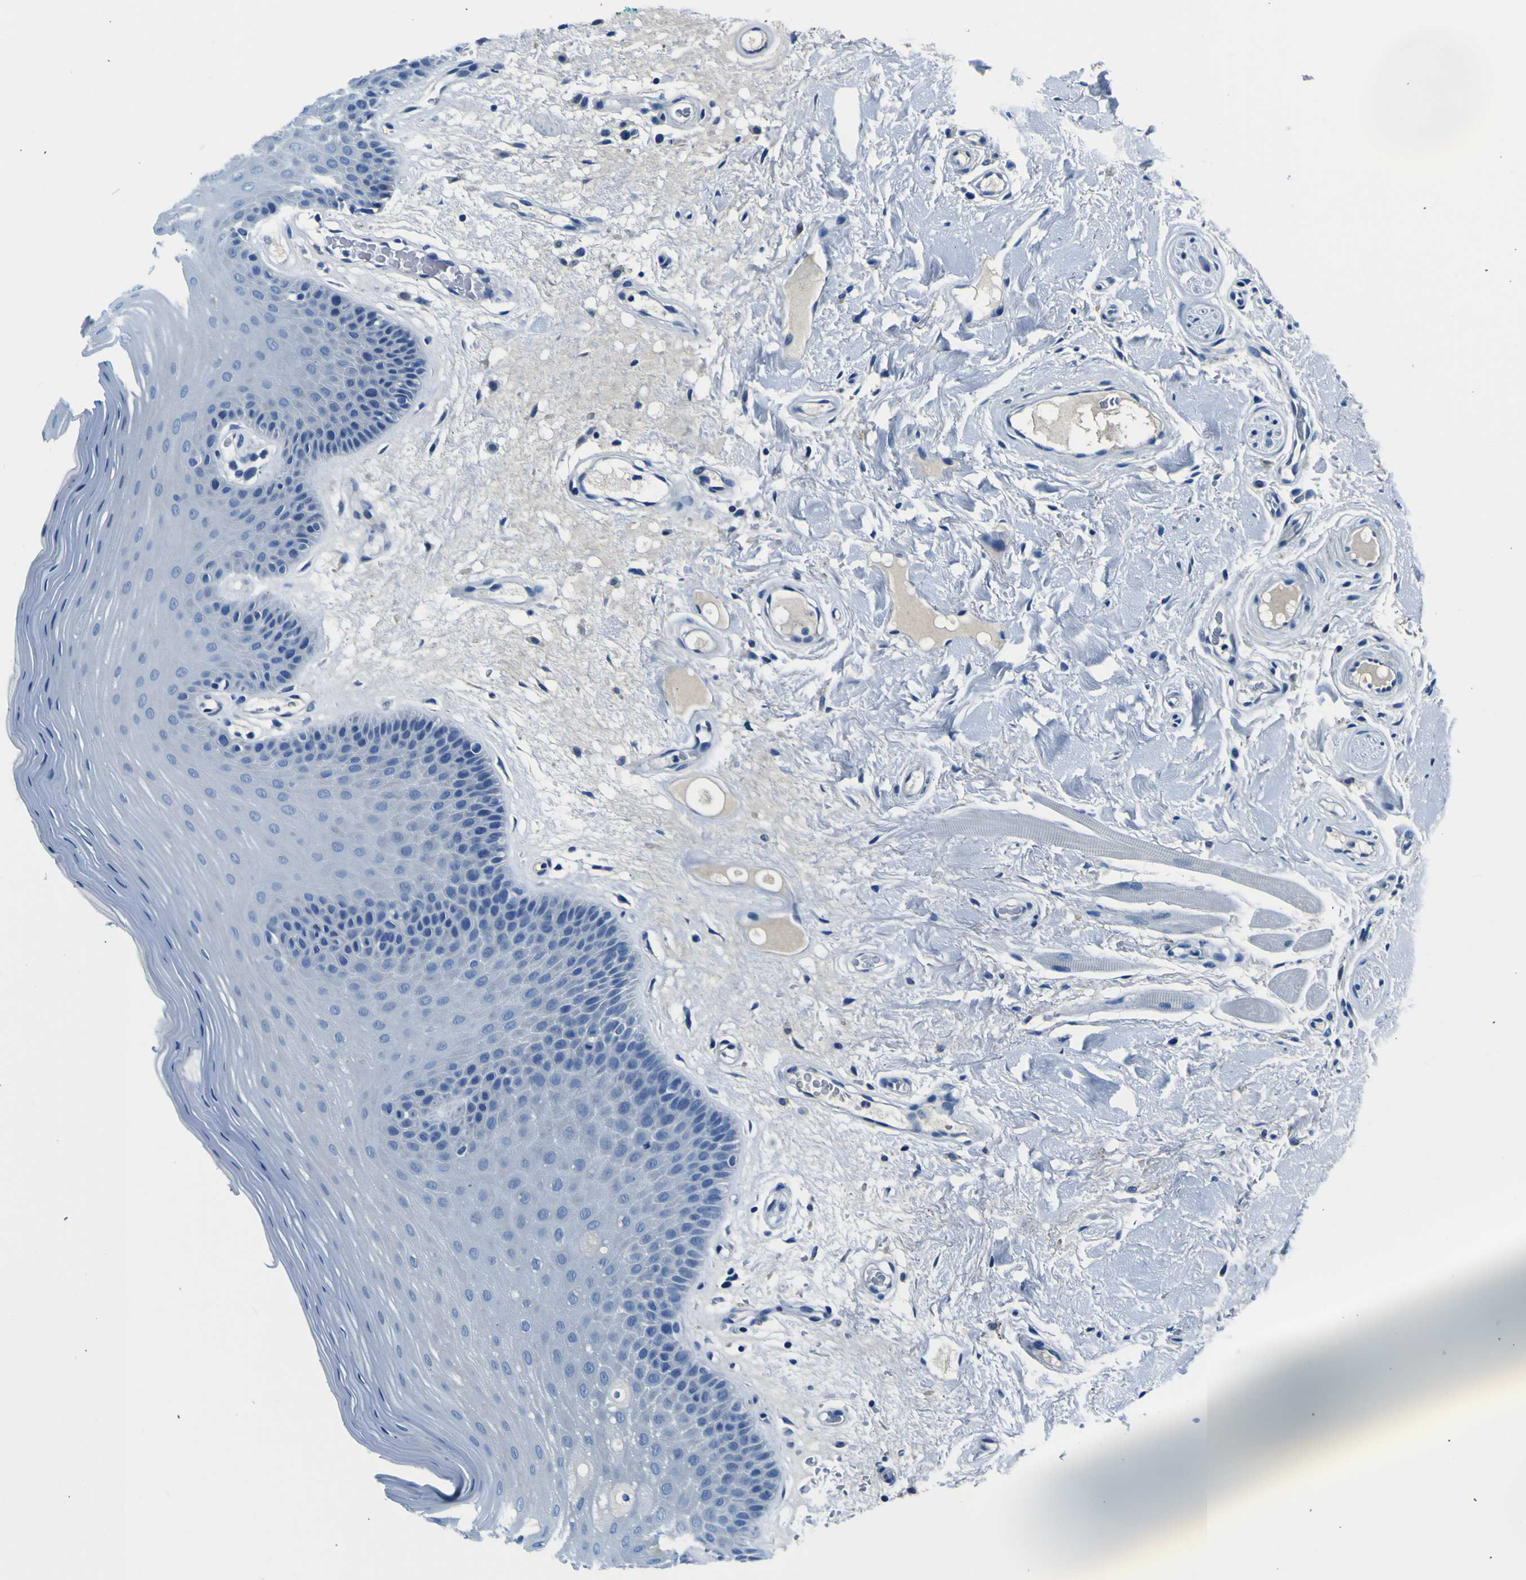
{"staining": {"intensity": "negative", "quantity": "none", "location": "none"}, "tissue": "oral mucosa", "cell_type": "Squamous epithelial cells", "image_type": "normal", "snomed": [{"axis": "morphology", "description": "Normal tissue, NOS"}, {"axis": "morphology", "description": "Squamous cell carcinoma, NOS"}, {"axis": "topography", "description": "Skeletal muscle"}, {"axis": "topography", "description": "Adipose tissue"}, {"axis": "topography", "description": "Vascular tissue"}, {"axis": "topography", "description": "Oral tissue"}, {"axis": "topography", "description": "Peripheral nerve tissue"}, {"axis": "topography", "description": "Head-Neck"}], "caption": "Immunohistochemical staining of unremarkable human oral mucosa exhibits no significant positivity in squamous epithelial cells. (DAB immunohistochemistry (IHC) with hematoxylin counter stain).", "gene": "ADGRA2", "patient": {"sex": "male", "age": 71}}